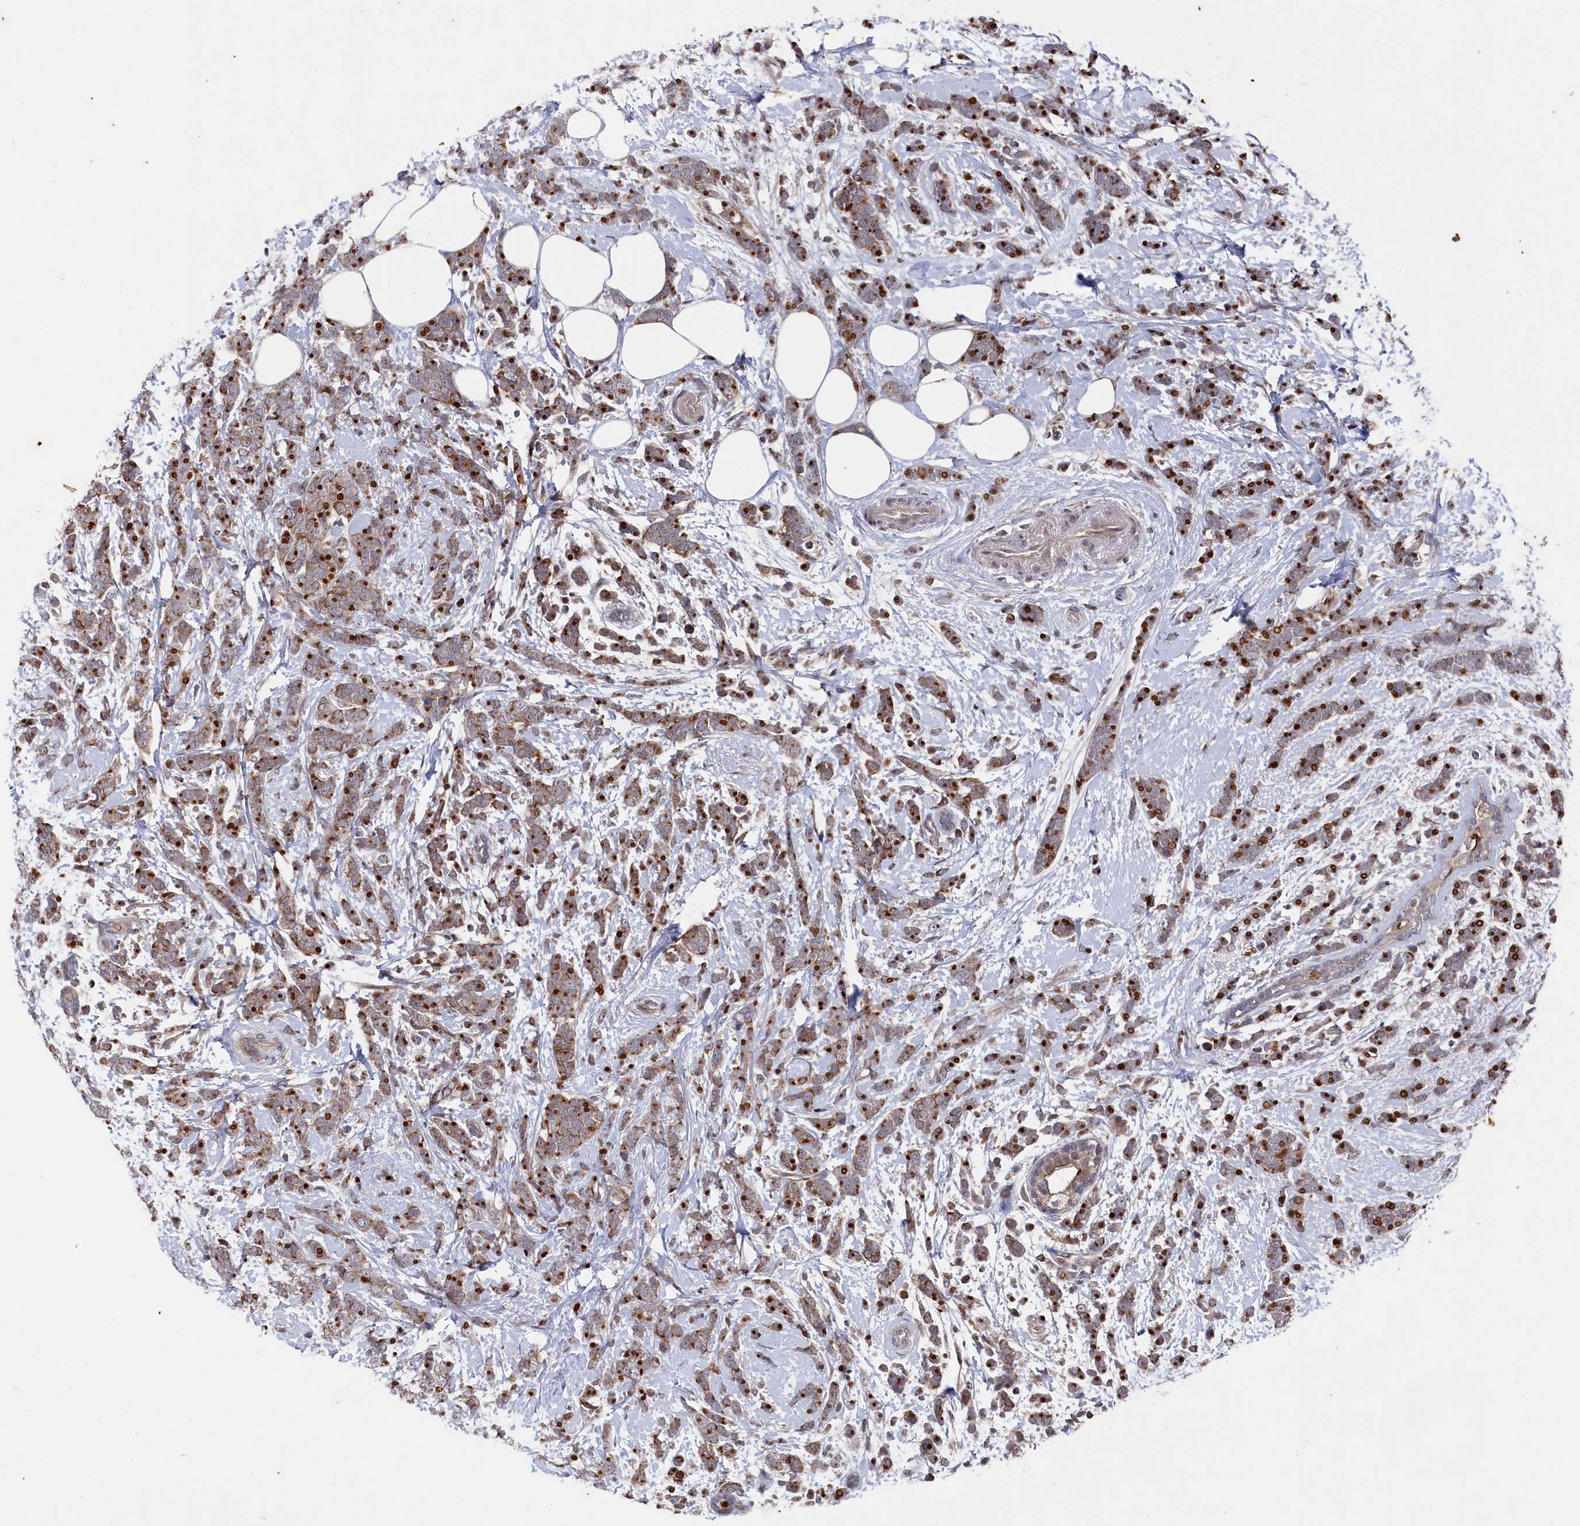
{"staining": {"intensity": "strong", "quantity": ">75%", "location": "cytoplasmic/membranous"}, "tissue": "breast cancer", "cell_type": "Tumor cells", "image_type": "cancer", "snomed": [{"axis": "morphology", "description": "Lobular carcinoma"}, {"axis": "topography", "description": "Breast"}], "caption": "Breast cancer stained with a protein marker shows strong staining in tumor cells.", "gene": "TMC5", "patient": {"sex": "female", "age": 58}}